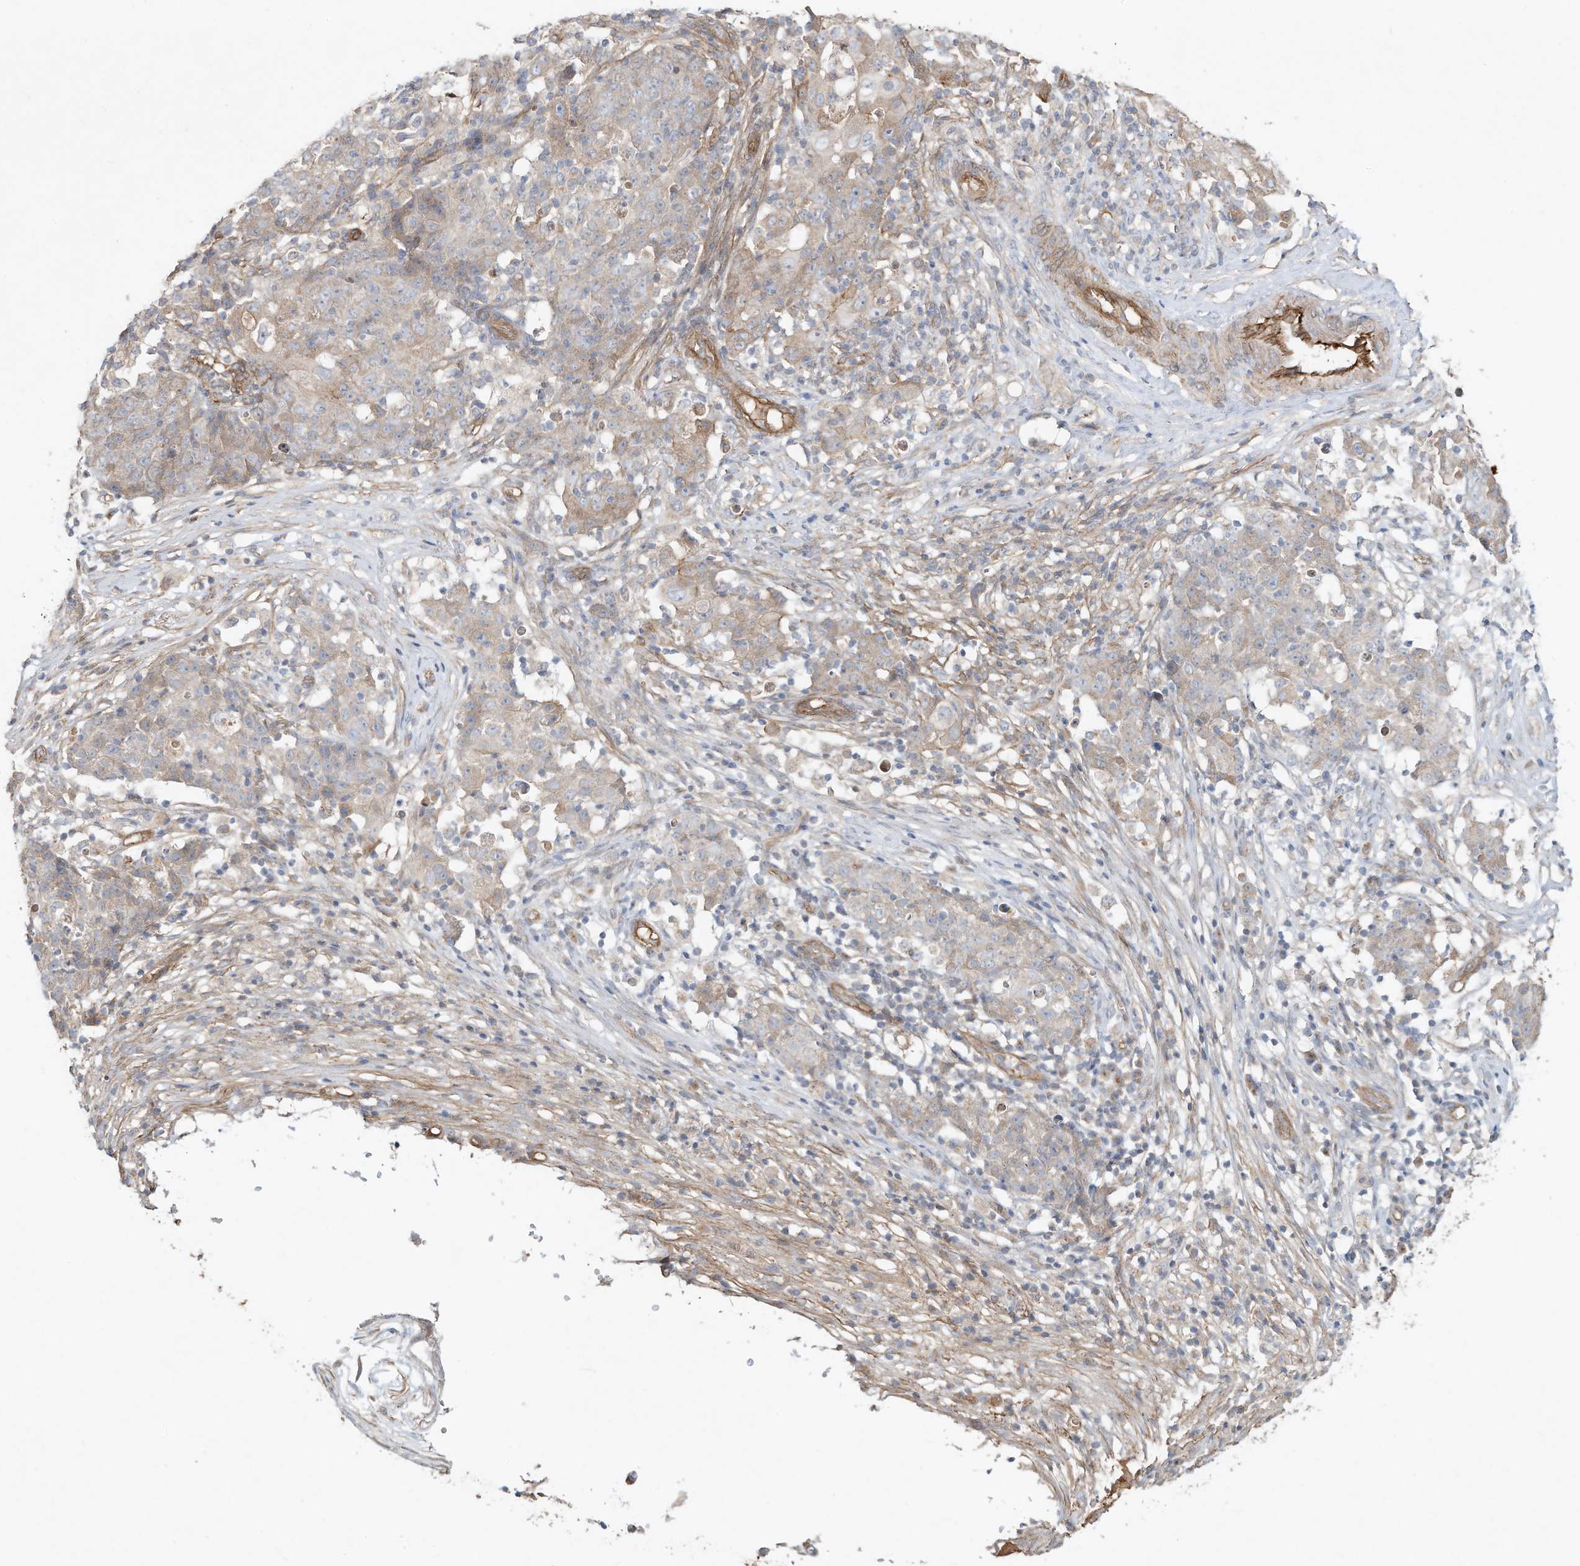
{"staining": {"intensity": "weak", "quantity": "25%-75%", "location": "cytoplasmic/membranous"}, "tissue": "ovarian cancer", "cell_type": "Tumor cells", "image_type": "cancer", "snomed": [{"axis": "morphology", "description": "Carcinoma, endometroid"}, {"axis": "topography", "description": "Ovary"}], "caption": "DAB (3,3'-diaminobenzidine) immunohistochemical staining of ovarian cancer reveals weak cytoplasmic/membranous protein positivity in approximately 25%-75% of tumor cells.", "gene": "HTR5A", "patient": {"sex": "female", "age": 42}}